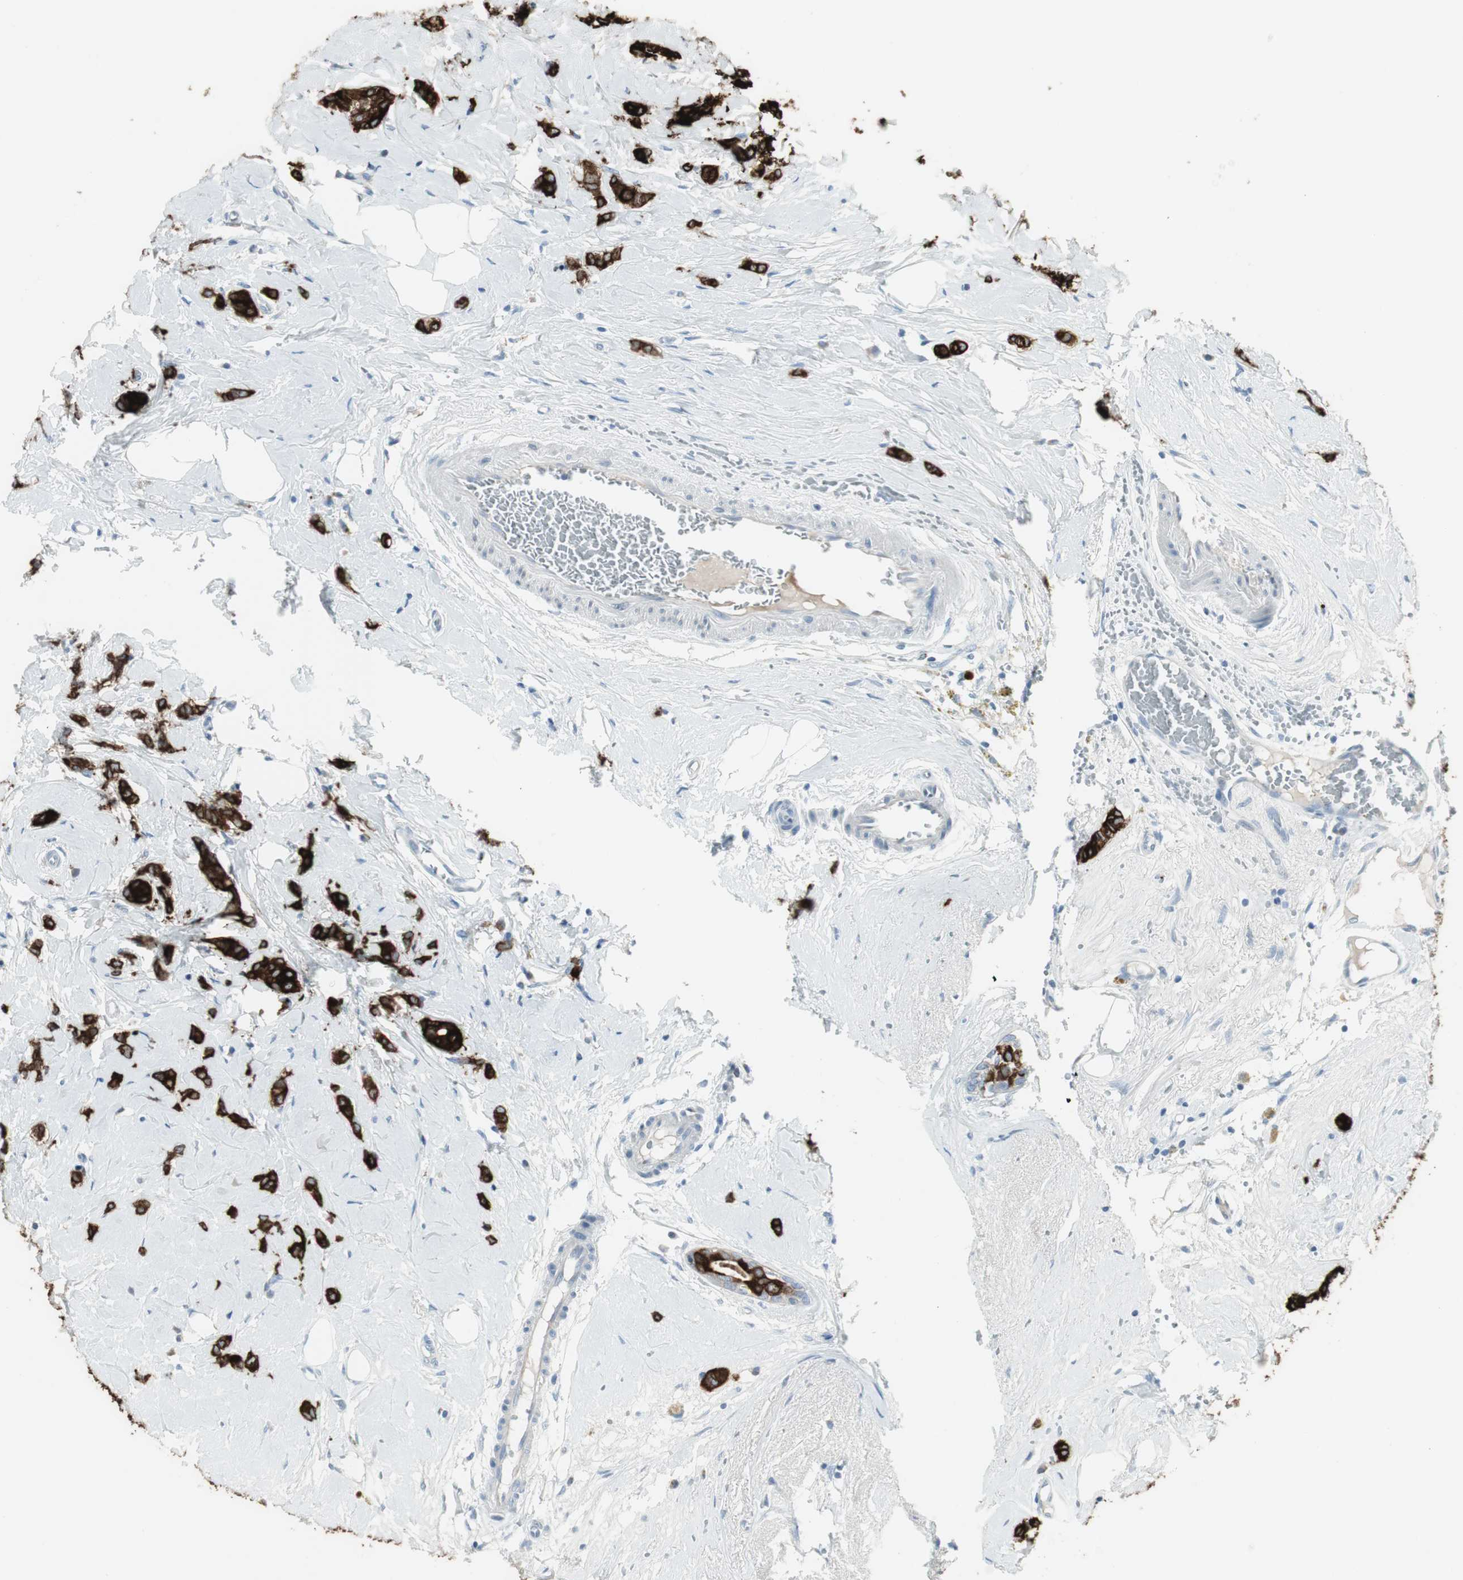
{"staining": {"intensity": "strong", "quantity": ">75%", "location": "cytoplasmic/membranous"}, "tissue": "breast cancer", "cell_type": "Tumor cells", "image_type": "cancer", "snomed": [{"axis": "morphology", "description": "Lobular carcinoma"}, {"axis": "topography", "description": "Breast"}], "caption": "Strong cytoplasmic/membranous protein expression is present in approximately >75% of tumor cells in breast cancer (lobular carcinoma). The staining was performed using DAB, with brown indicating positive protein expression. Nuclei are stained blue with hematoxylin.", "gene": "AGR2", "patient": {"sex": "female", "age": 60}}